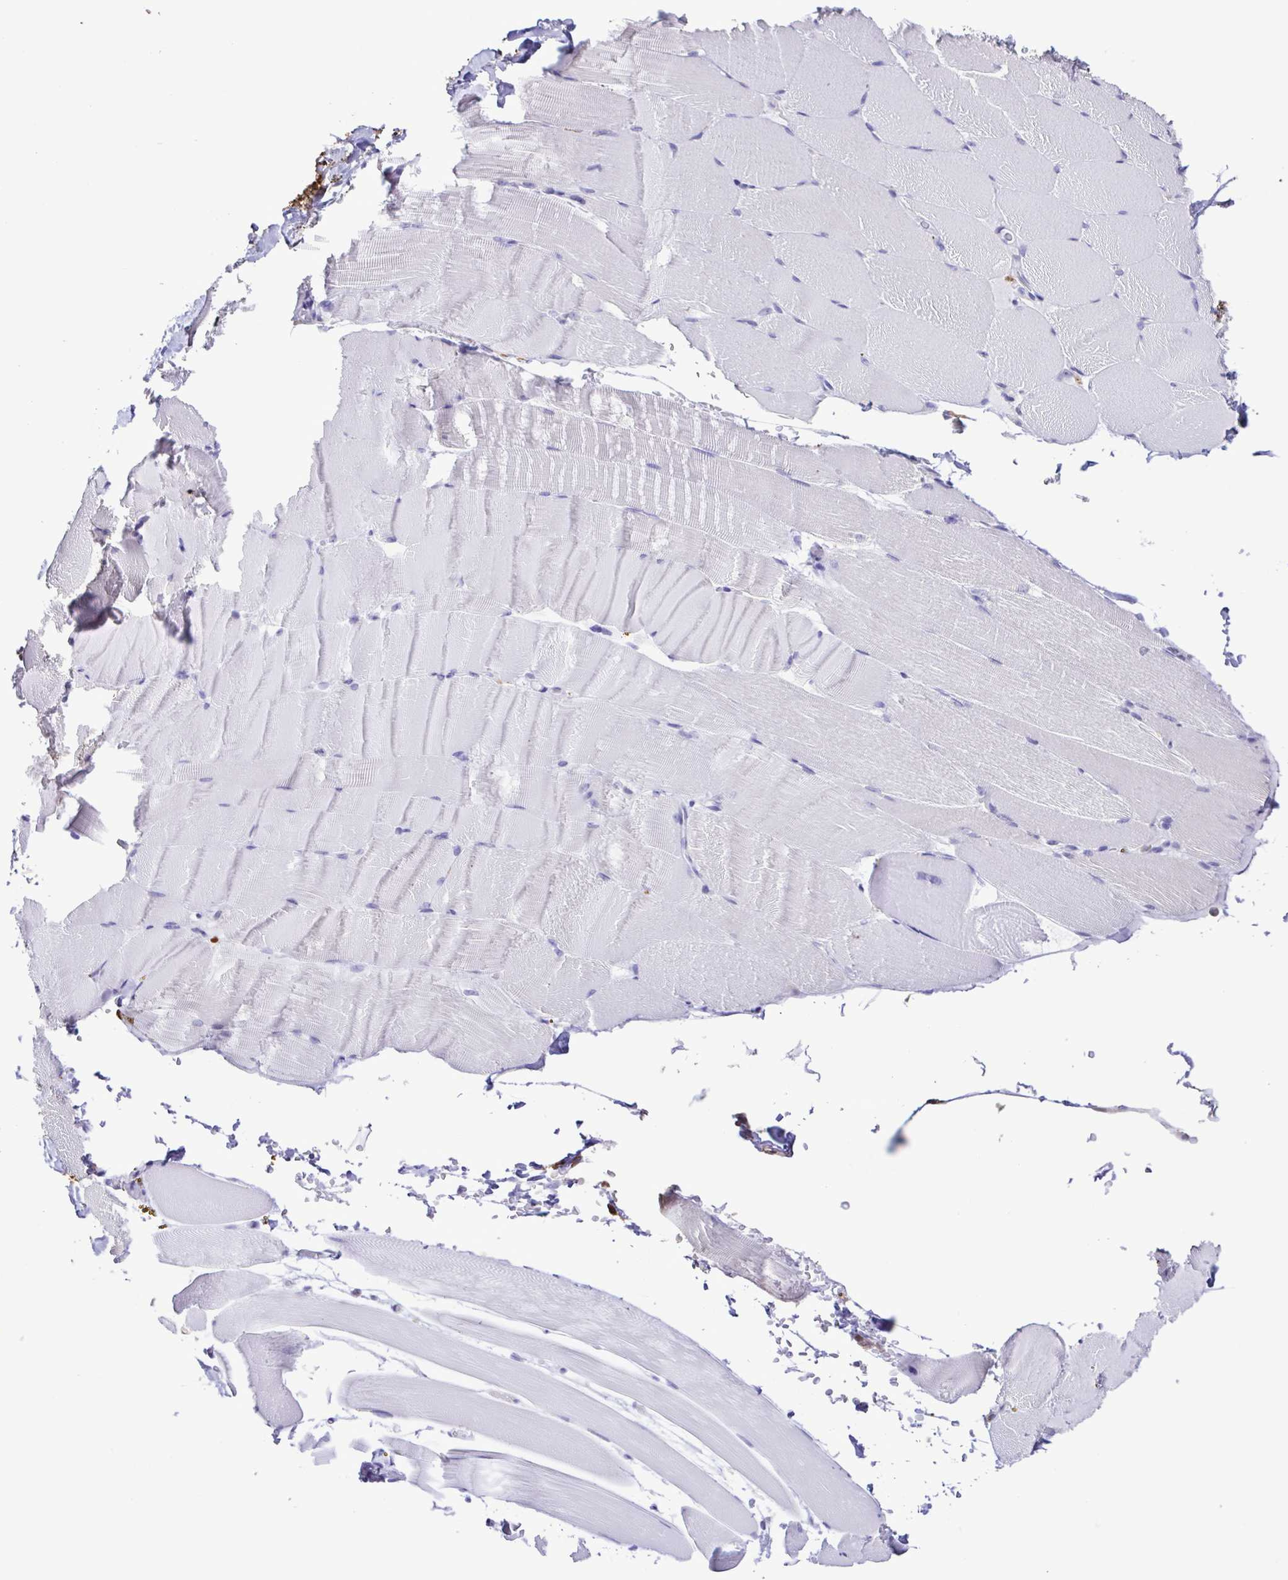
{"staining": {"intensity": "negative", "quantity": "none", "location": "none"}, "tissue": "skeletal muscle", "cell_type": "Myocytes", "image_type": "normal", "snomed": [{"axis": "morphology", "description": "Normal tissue, NOS"}, {"axis": "topography", "description": "Skeletal muscle"}], "caption": "Immunohistochemistry of benign skeletal muscle reveals no positivity in myocytes.", "gene": "CYP17A1", "patient": {"sex": "female", "age": 37}}